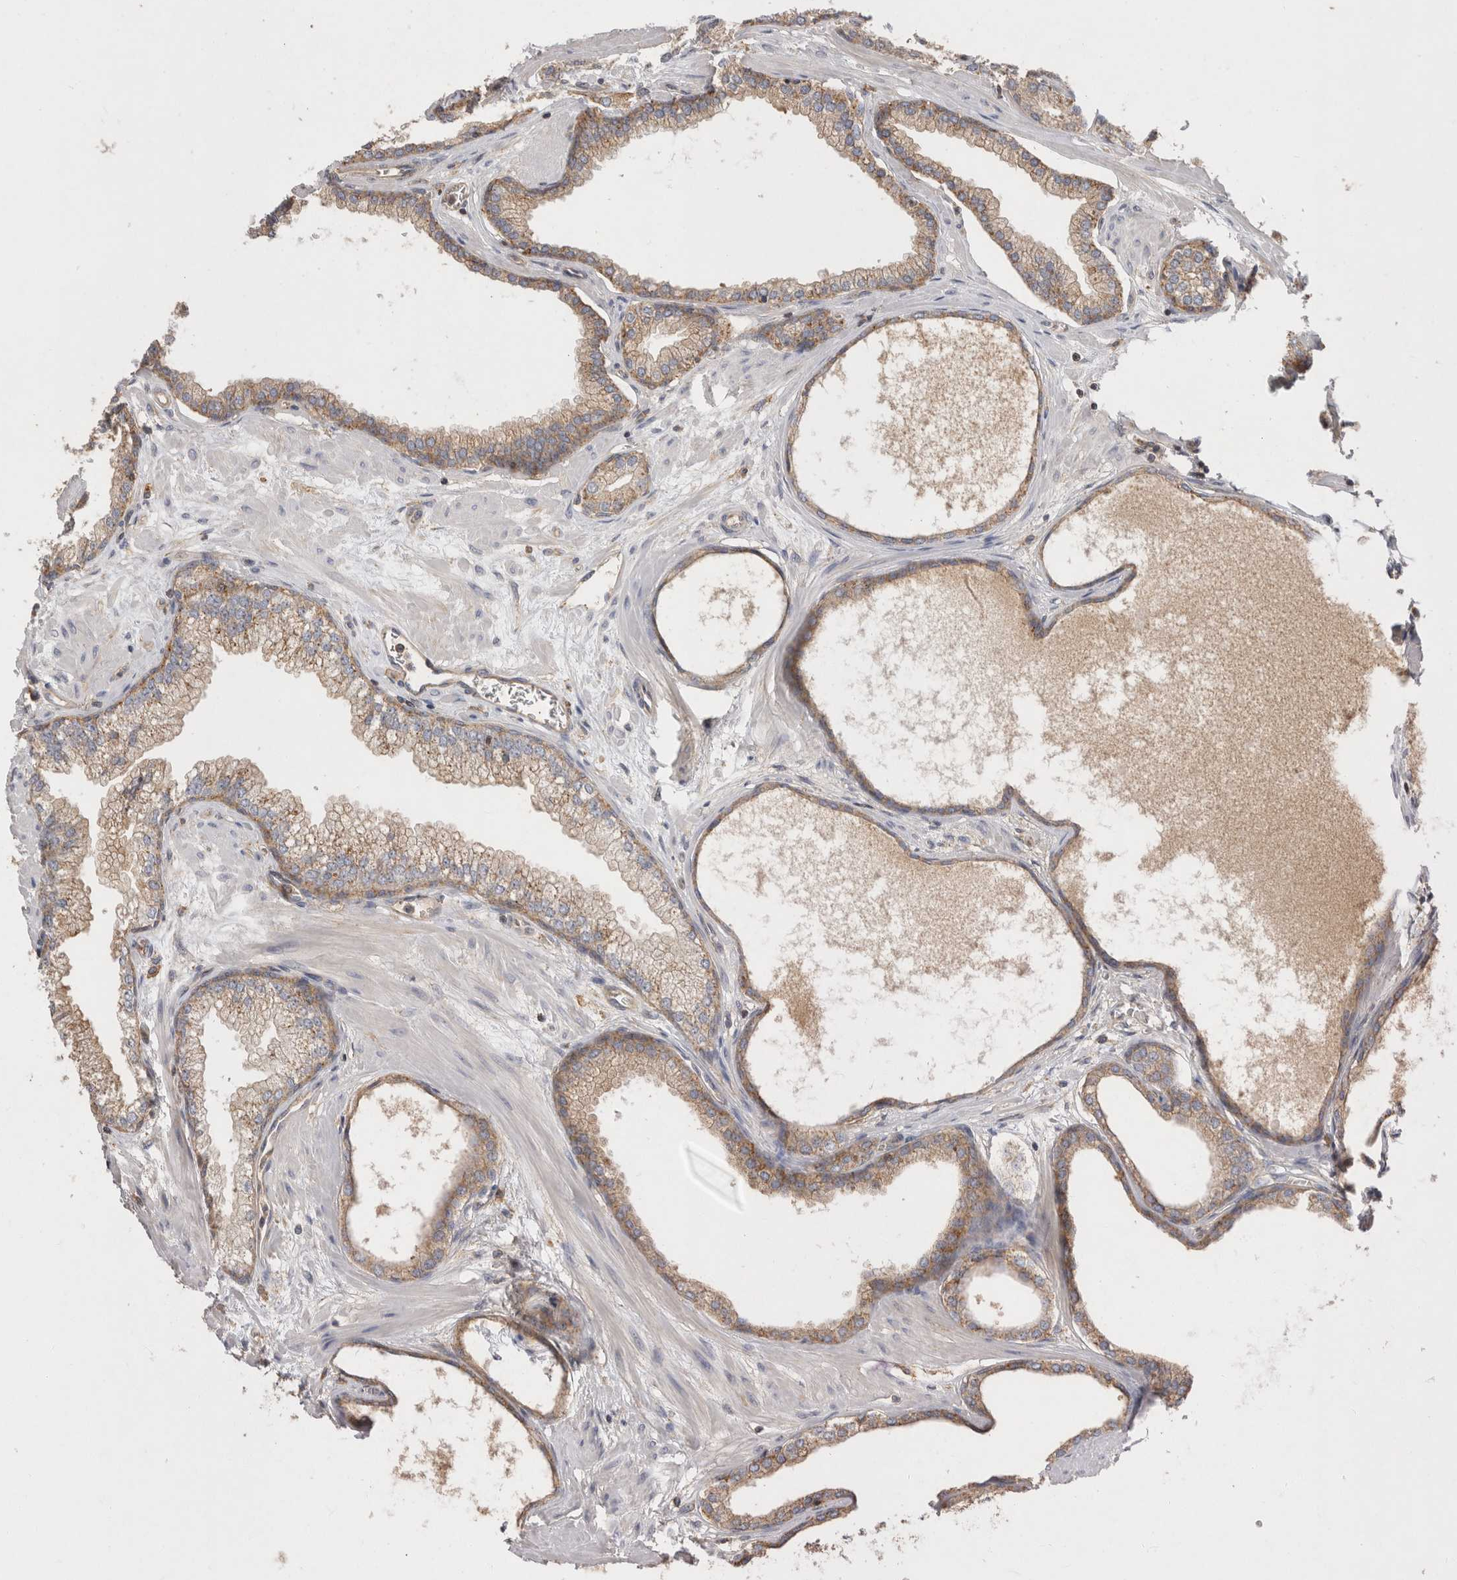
{"staining": {"intensity": "moderate", "quantity": ">75%", "location": "cytoplasmic/membranous"}, "tissue": "prostate", "cell_type": "Glandular cells", "image_type": "normal", "snomed": [{"axis": "morphology", "description": "Normal tissue, NOS"}, {"axis": "morphology", "description": "Urothelial carcinoma, Low grade"}, {"axis": "topography", "description": "Urinary bladder"}, {"axis": "topography", "description": "Prostate"}], "caption": "This image demonstrates benign prostate stained with immunohistochemistry (IHC) to label a protein in brown. The cytoplasmic/membranous of glandular cells show moderate positivity for the protein. Nuclei are counter-stained blue.", "gene": "CHMP6", "patient": {"sex": "male", "age": 60}}